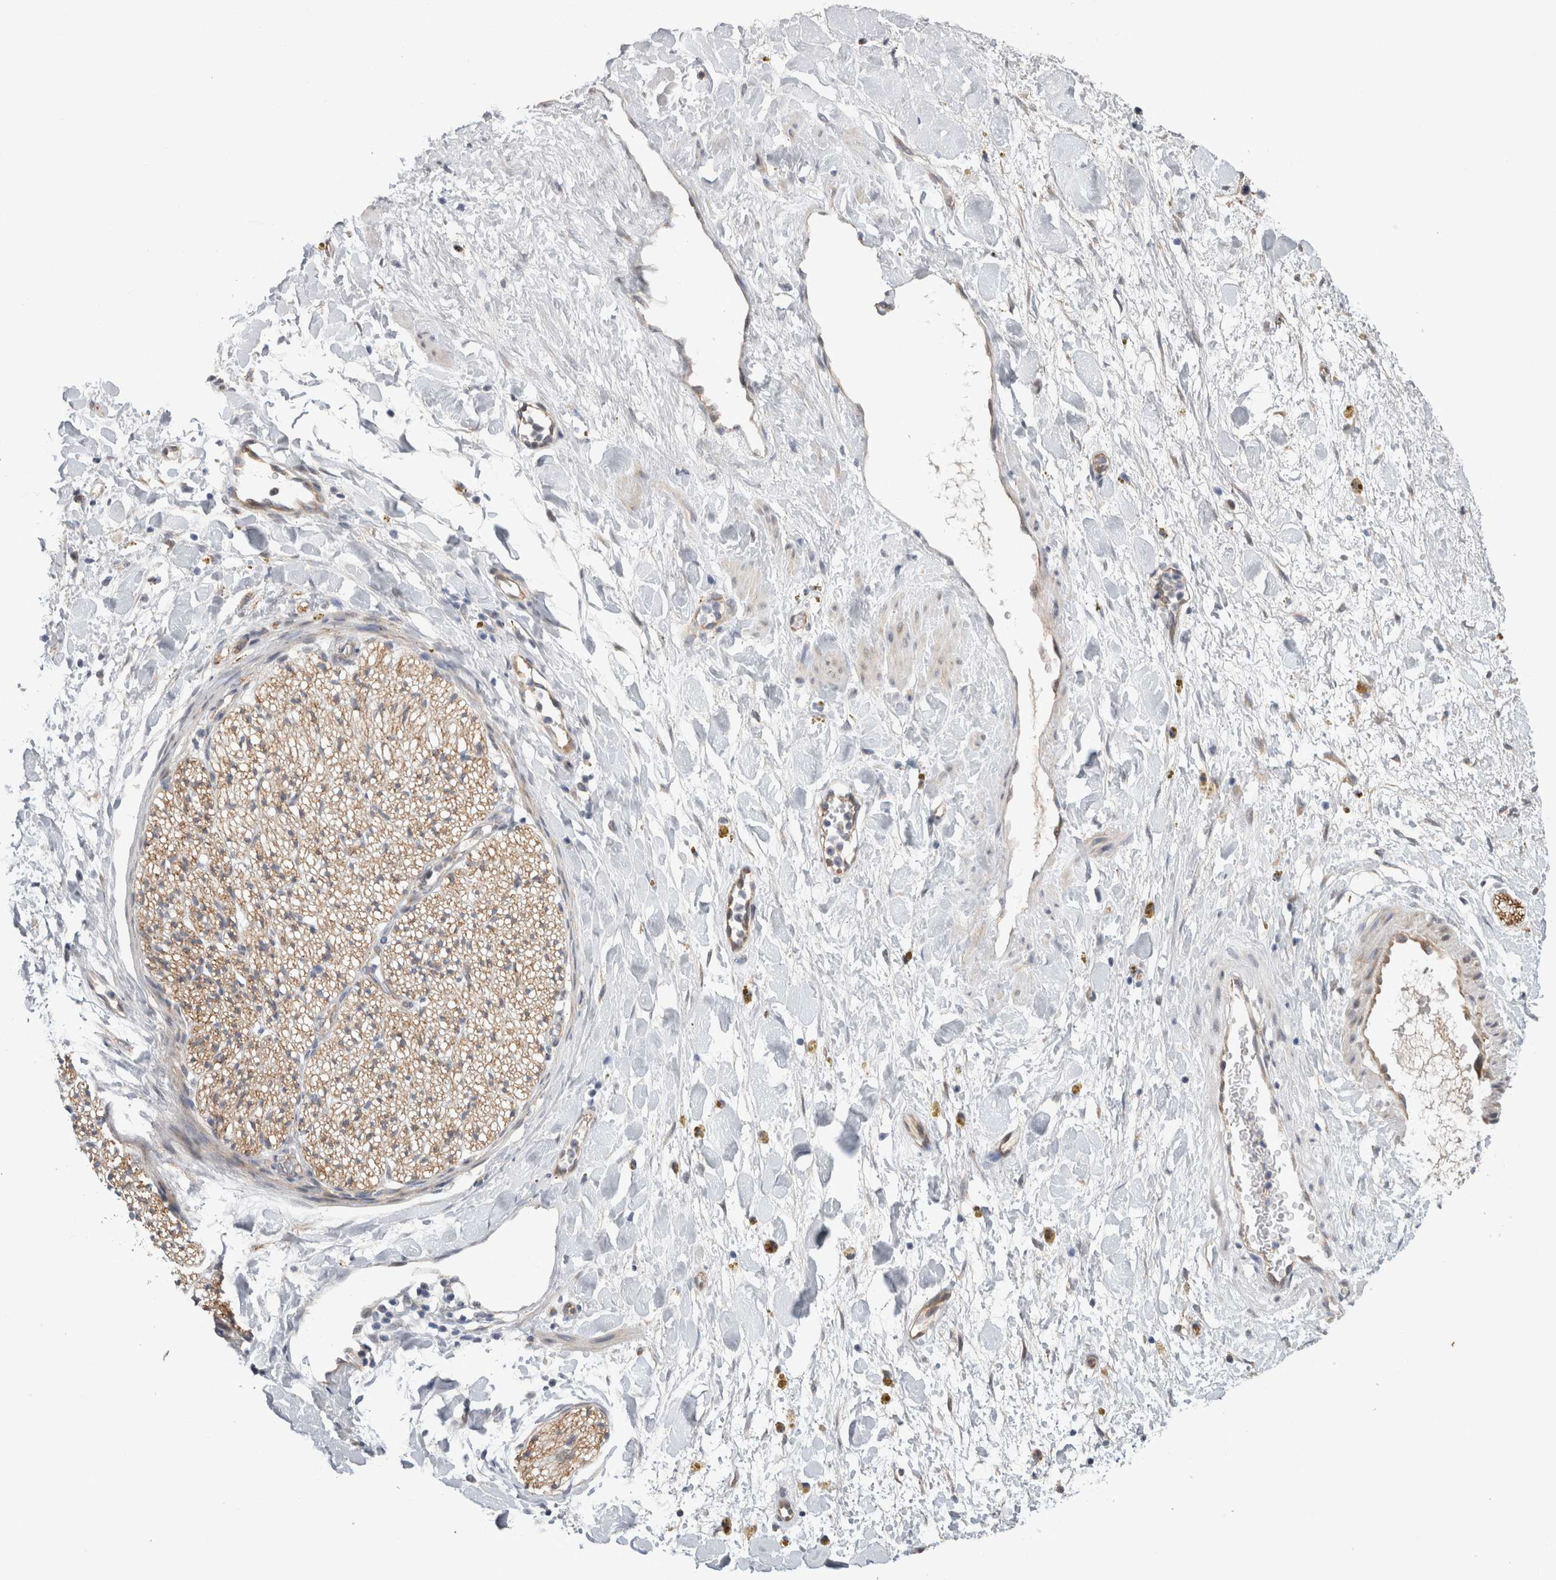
{"staining": {"intensity": "negative", "quantity": "none", "location": "none"}, "tissue": "adipose tissue", "cell_type": "Adipocytes", "image_type": "normal", "snomed": [{"axis": "morphology", "description": "Normal tissue, NOS"}, {"axis": "topography", "description": "Kidney"}, {"axis": "topography", "description": "Peripheral nerve tissue"}], "caption": "A high-resolution micrograph shows IHC staining of benign adipose tissue, which exhibits no significant expression in adipocytes.", "gene": "TAFA5", "patient": {"sex": "male", "age": 7}}